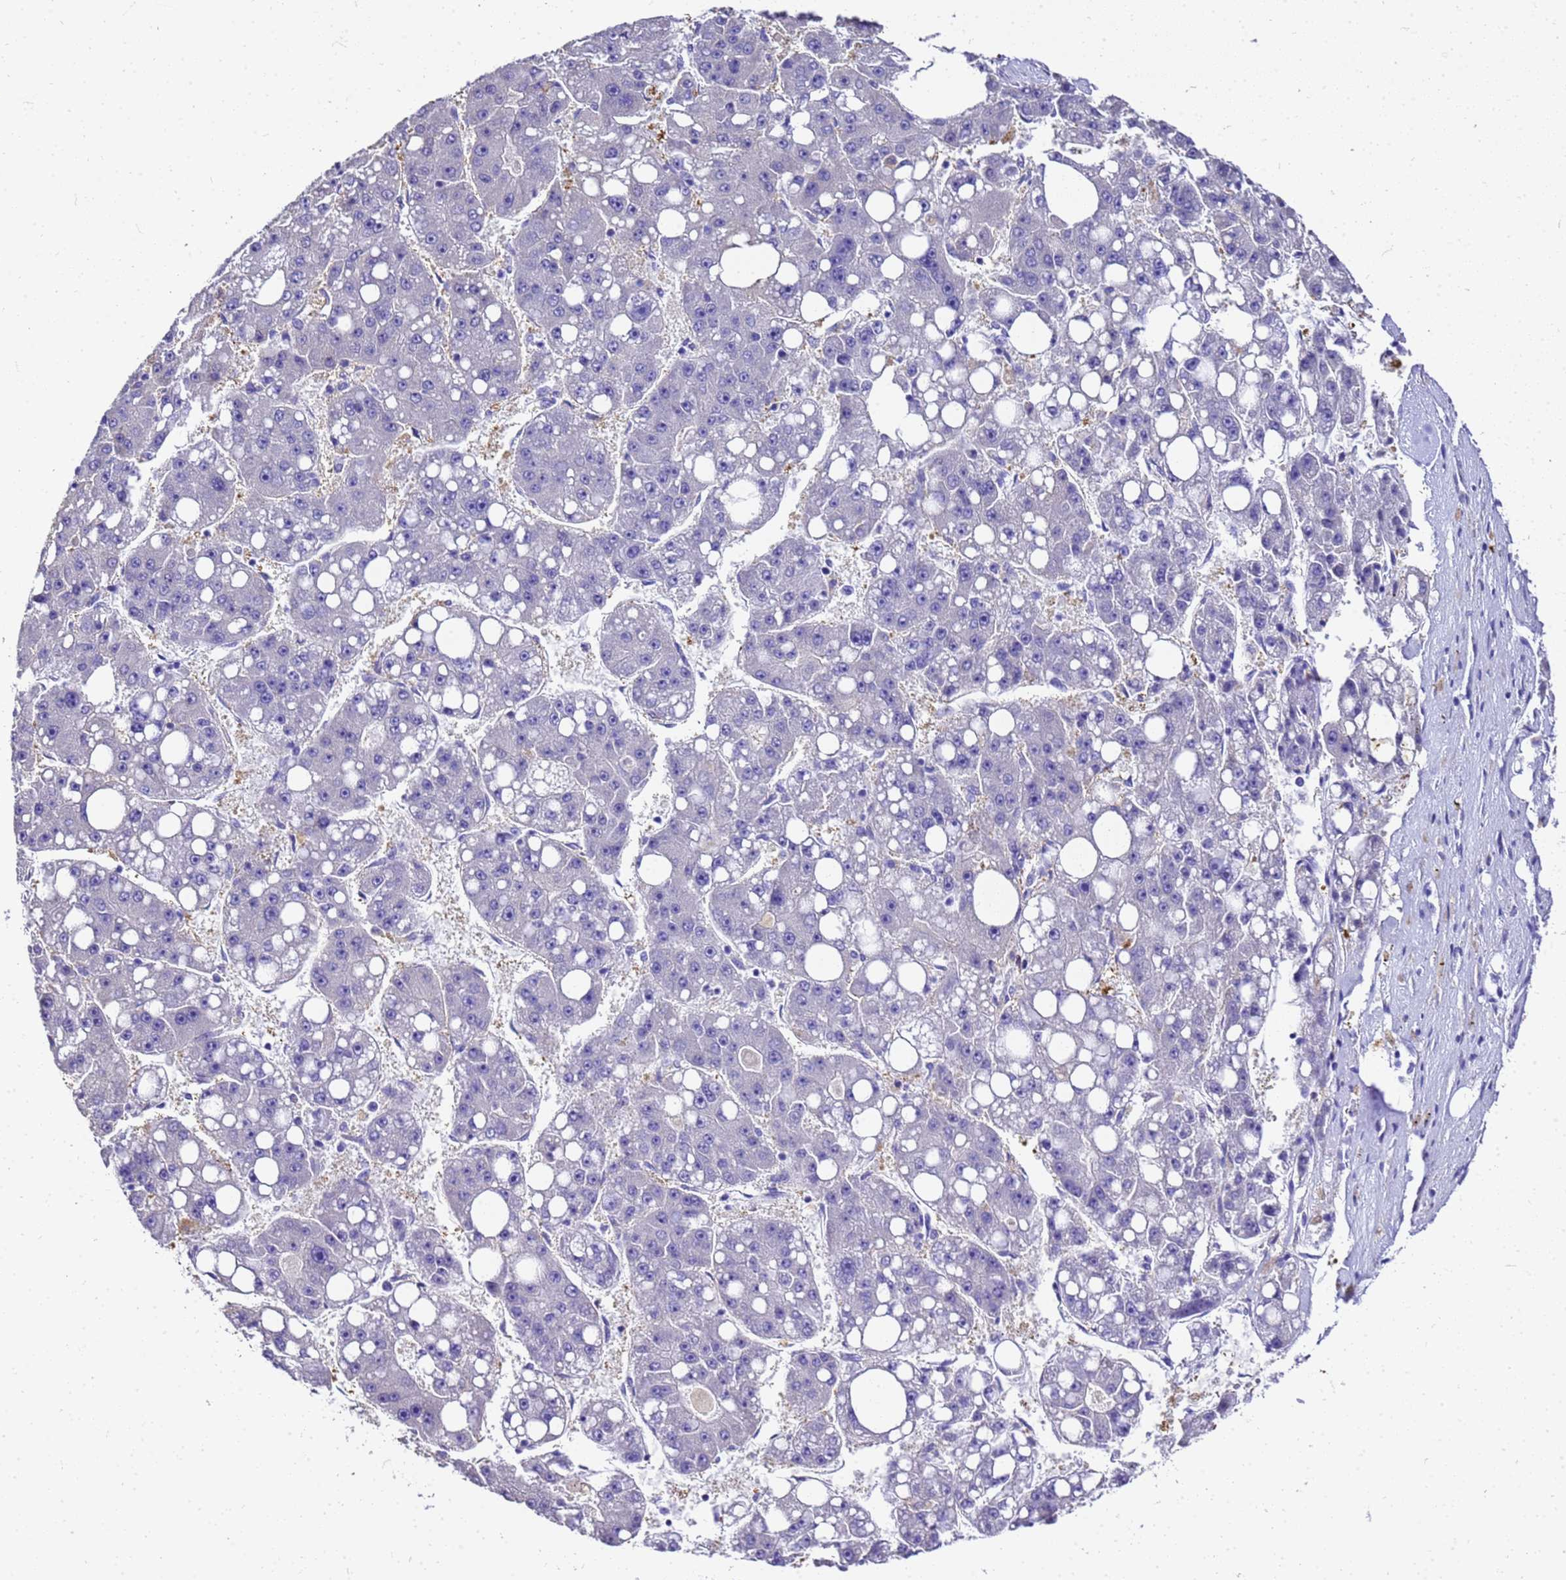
{"staining": {"intensity": "negative", "quantity": "none", "location": "none"}, "tissue": "liver cancer", "cell_type": "Tumor cells", "image_type": "cancer", "snomed": [{"axis": "morphology", "description": "Carcinoma, Hepatocellular, NOS"}, {"axis": "topography", "description": "Liver"}], "caption": "DAB immunohistochemical staining of human liver cancer (hepatocellular carcinoma) shows no significant expression in tumor cells. (DAB (3,3'-diaminobenzidine) IHC with hematoxylin counter stain).", "gene": "HSPB6", "patient": {"sex": "female", "age": 61}}